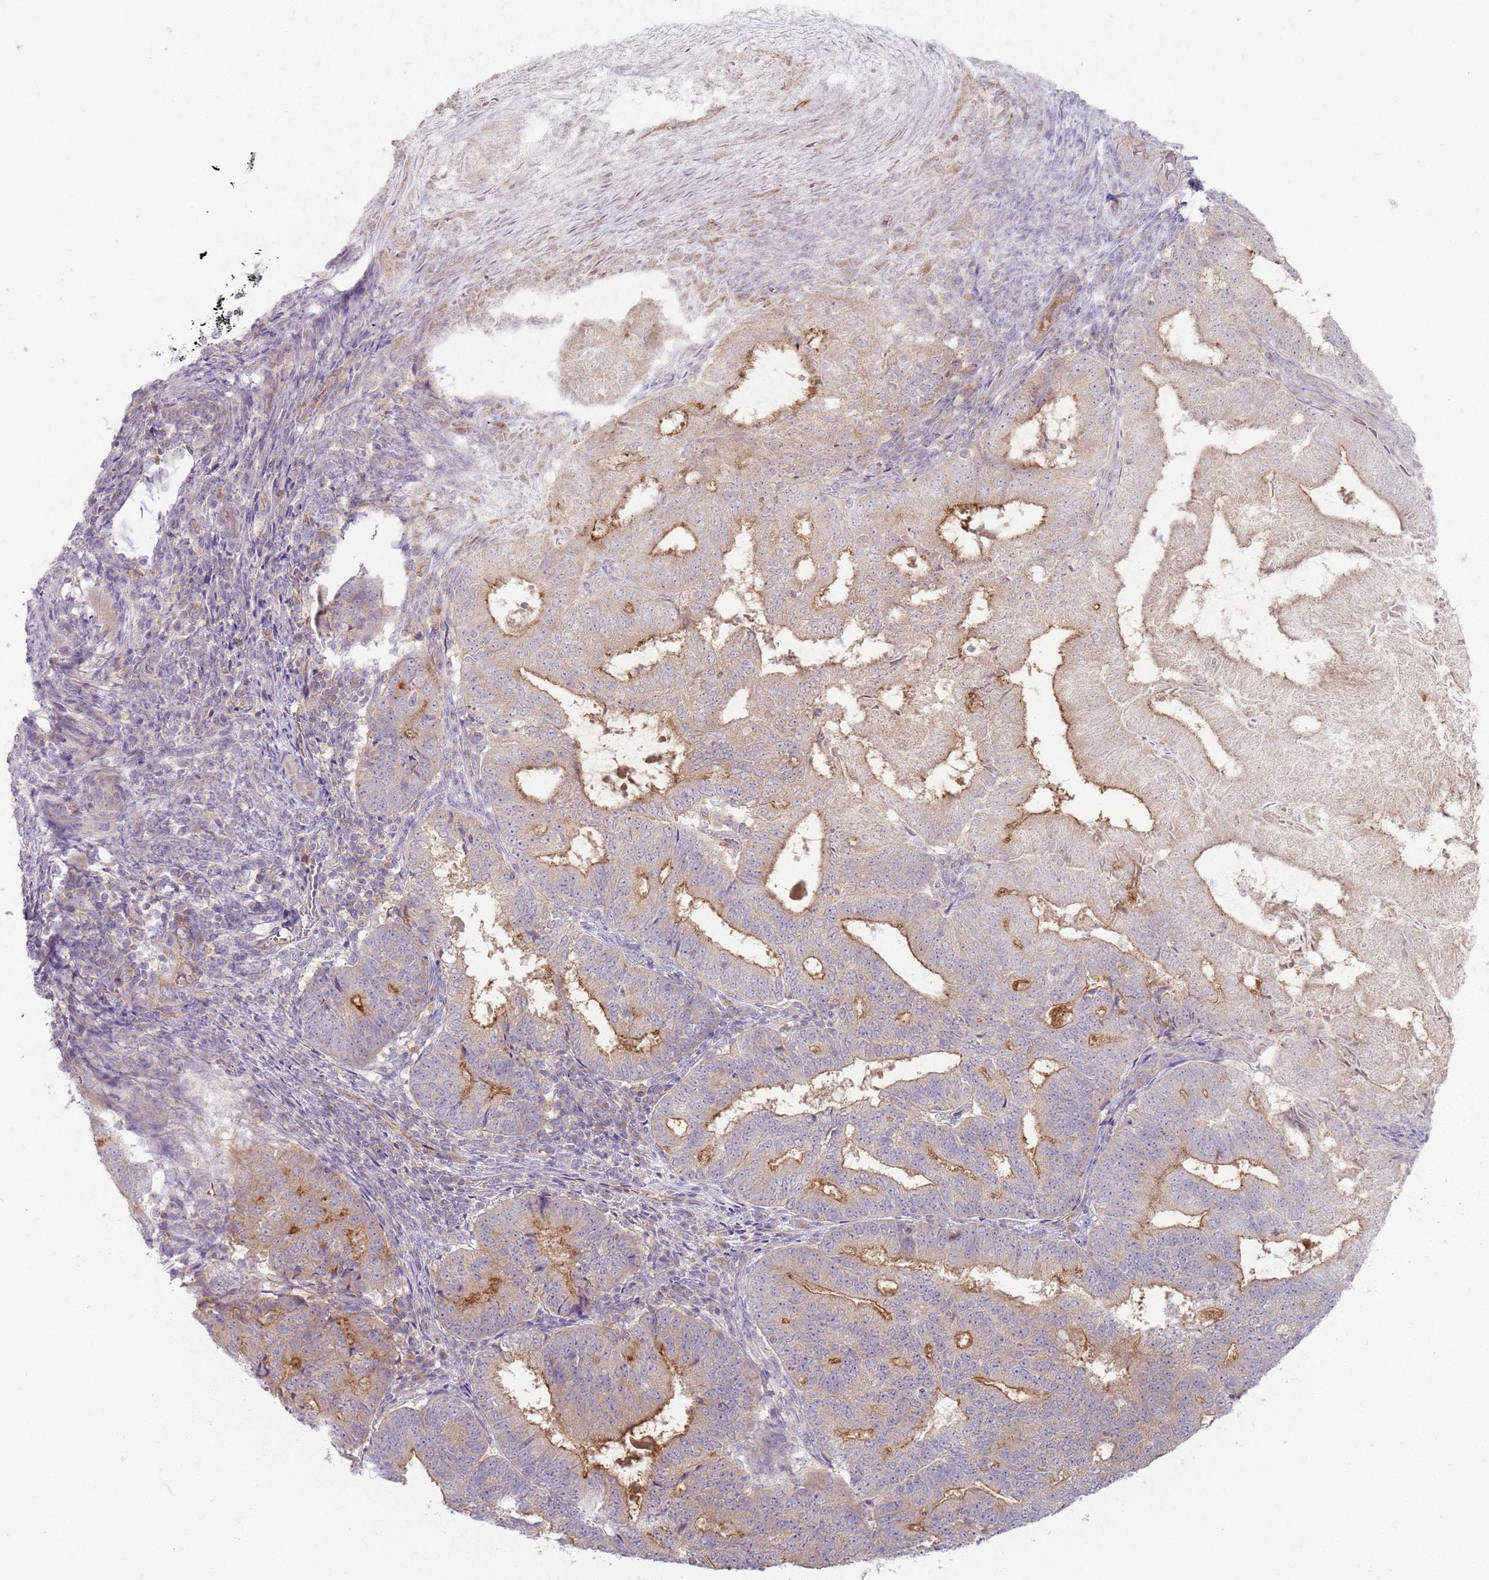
{"staining": {"intensity": "moderate", "quantity": "<25%", "location": "cytoplasmic/membranous"}, "tissue": "endometrial cancer", "cell_type": "Tumor cells", "image_type": "cancer", "snomed": [{"axis": "morphology", "description": "Adenocarcinoma, NOS"}, {"axis": "topography", "description": "Endometrium"}], "caption": "DAB (3,3'-diaminobenzidine) immunohistochemical staining of human endometrial cancer demonstrates moderate cytoplasmic/membranous protein expression in approximately <25% of tumor cells. (DAB (3,3'-diaminobenzidine) IHC, brown staining for protein, blue staining for nuclei).", "gene": "ZDHHC2", "patient": {"sex": "female", "age": 70}}